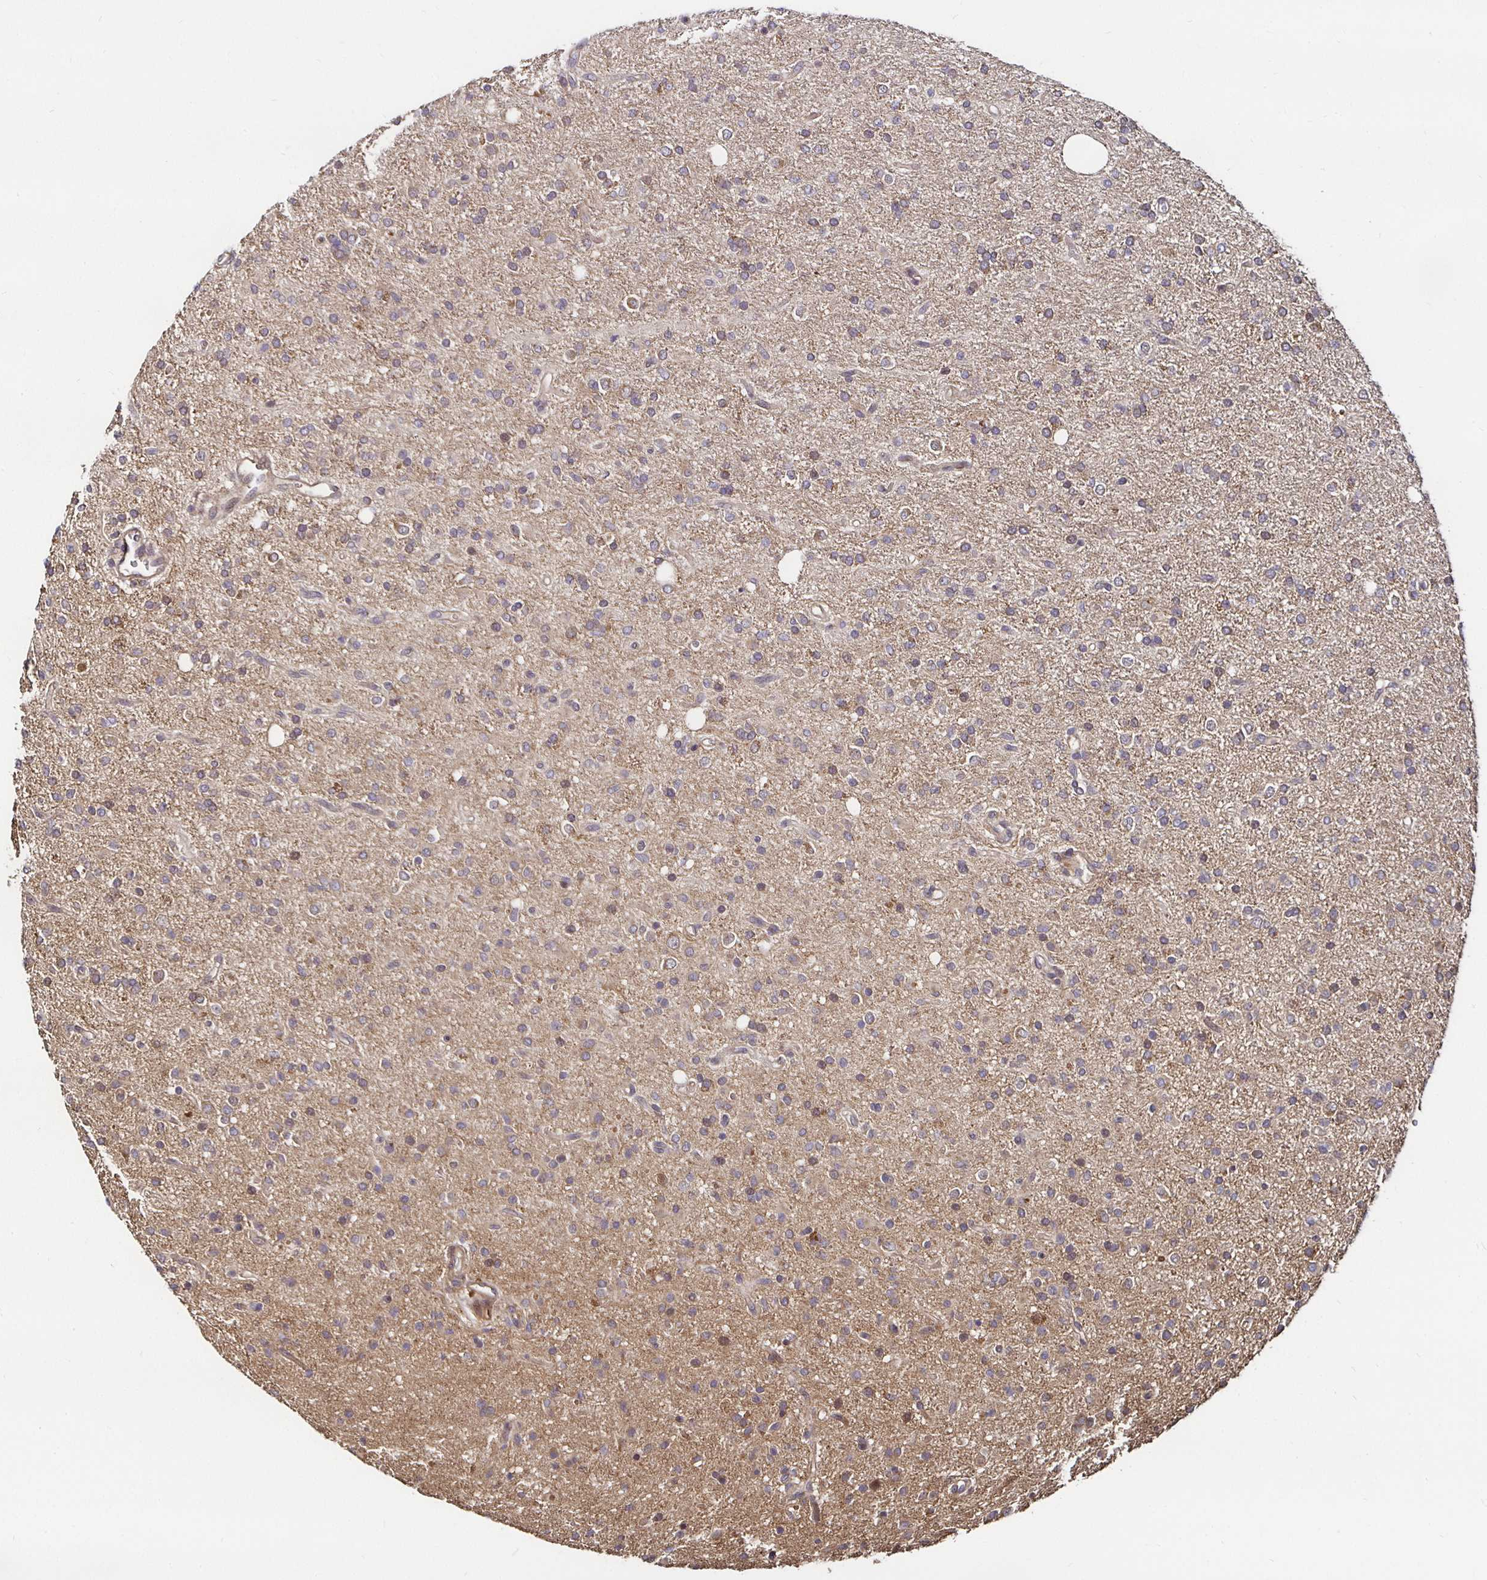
{"staining": {"intensity": "weak", "quantity": "25%-75%", "location": "cytoplasmic/membranous"}, "tissue": "glioma", "cell_type": "Tumor cells", "image_type": "cancer", "snomed": [{"axis": "morphology", "description": "Glioma, malignant, Low grade"}, {"axis": "topography", "description": "Brain"}], "caption": "Low-grade glioma (malignant) tissue shows weak cytoplasmic/membranous staining in approximately 25%-75% of tumor cells, visualized by immunohistochemistry. (IHC, brightfield microscopy, high magnification).", "gene": "MLST8", "patient": {"sex": "female", "age": 33}}